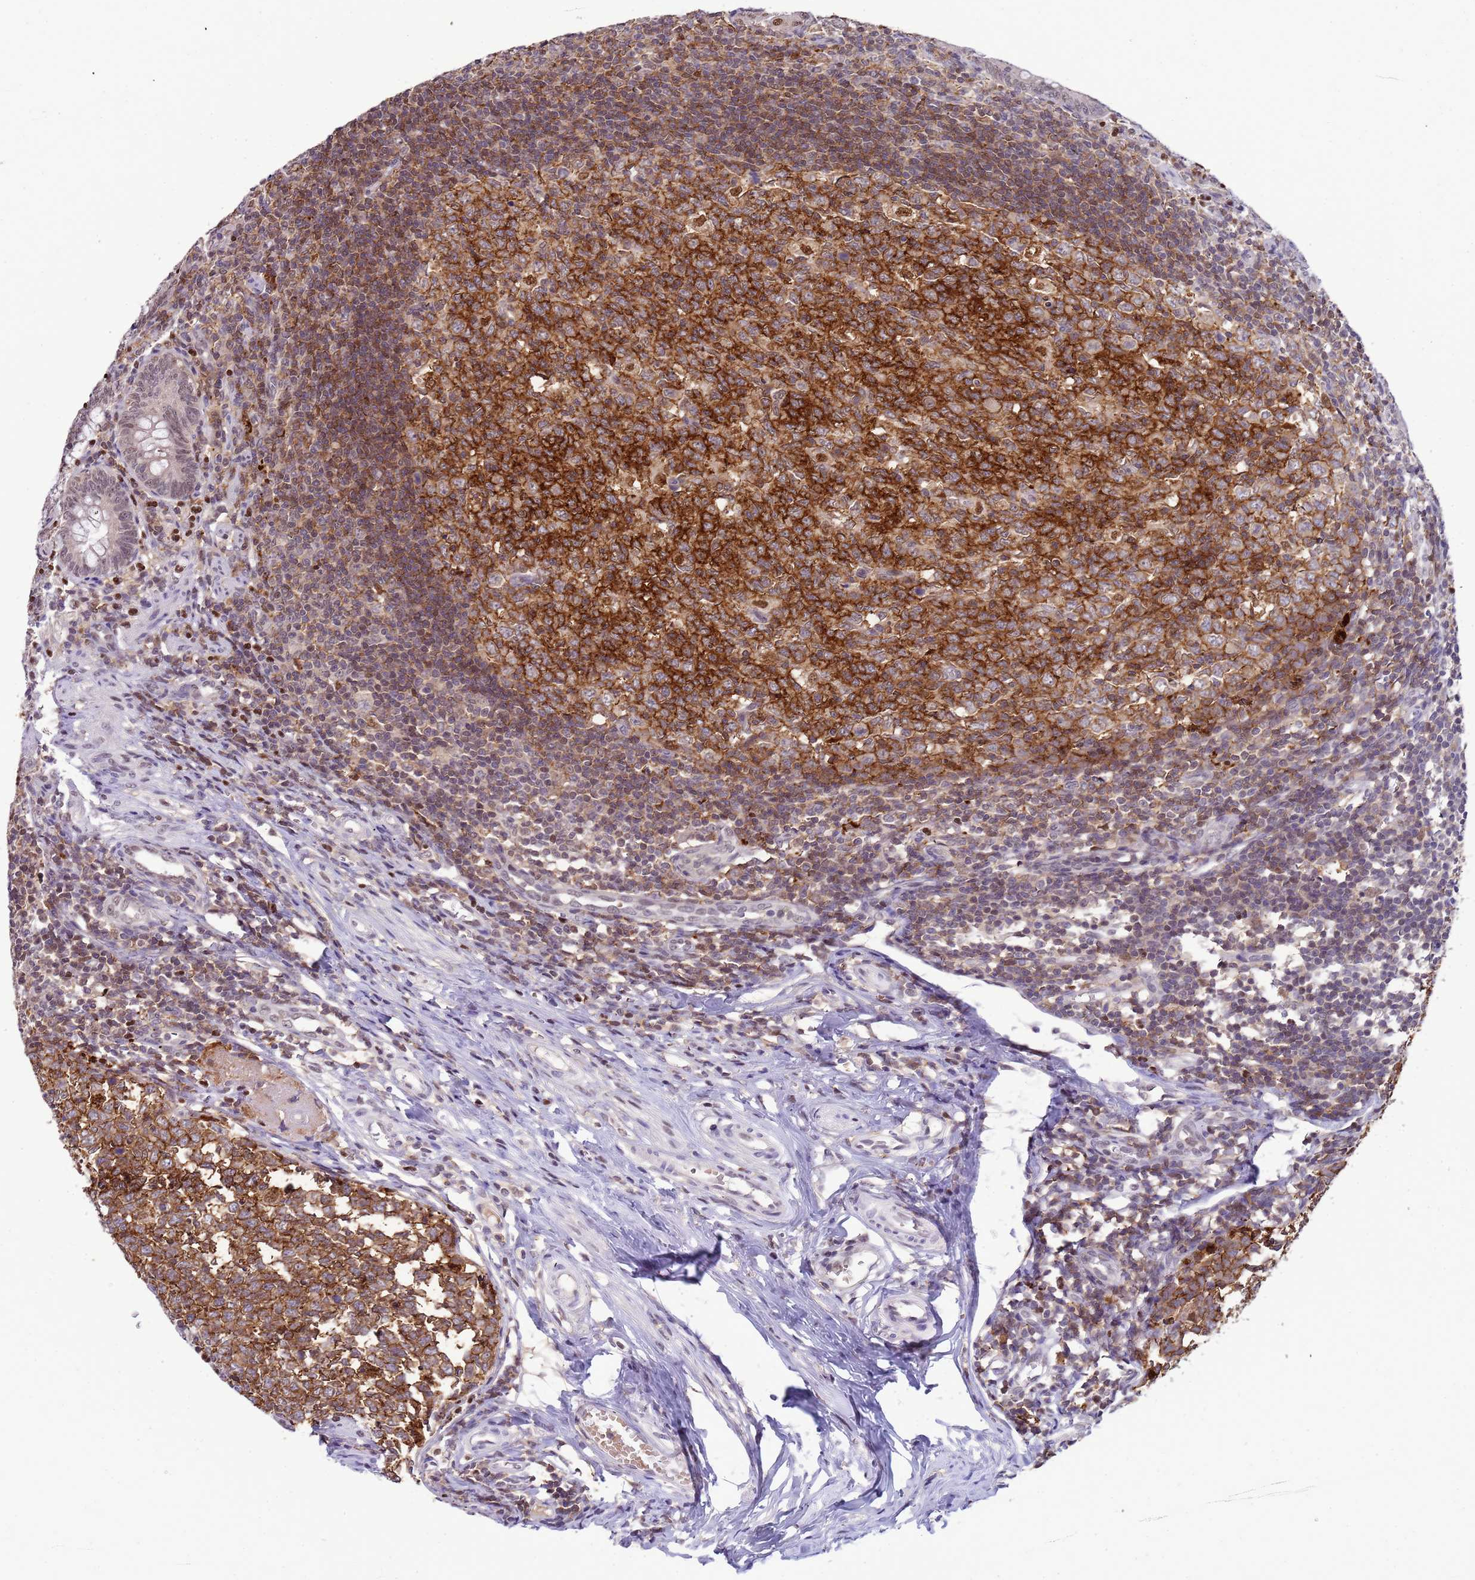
{"staining": {"intensity": "weak", "quantity": "<25%", "location": "nuclear"}, "tissue": "appendix", "cell_type": "Glandular cells", "image_type": "normal", "snomed": [{"axis": "morphology", "description": "Normal tissue, NOS"}, {"axis": "topography", "description": "Appendix"}], "caption": "IHC histopathology image of unremarkable appendix: appendix stained with DAB (3,3'-diaminobenzidine) displays no significant protein staining in glandular cells.", "gene": "CD53", "patient": {"sex": "male", "age": 14}}